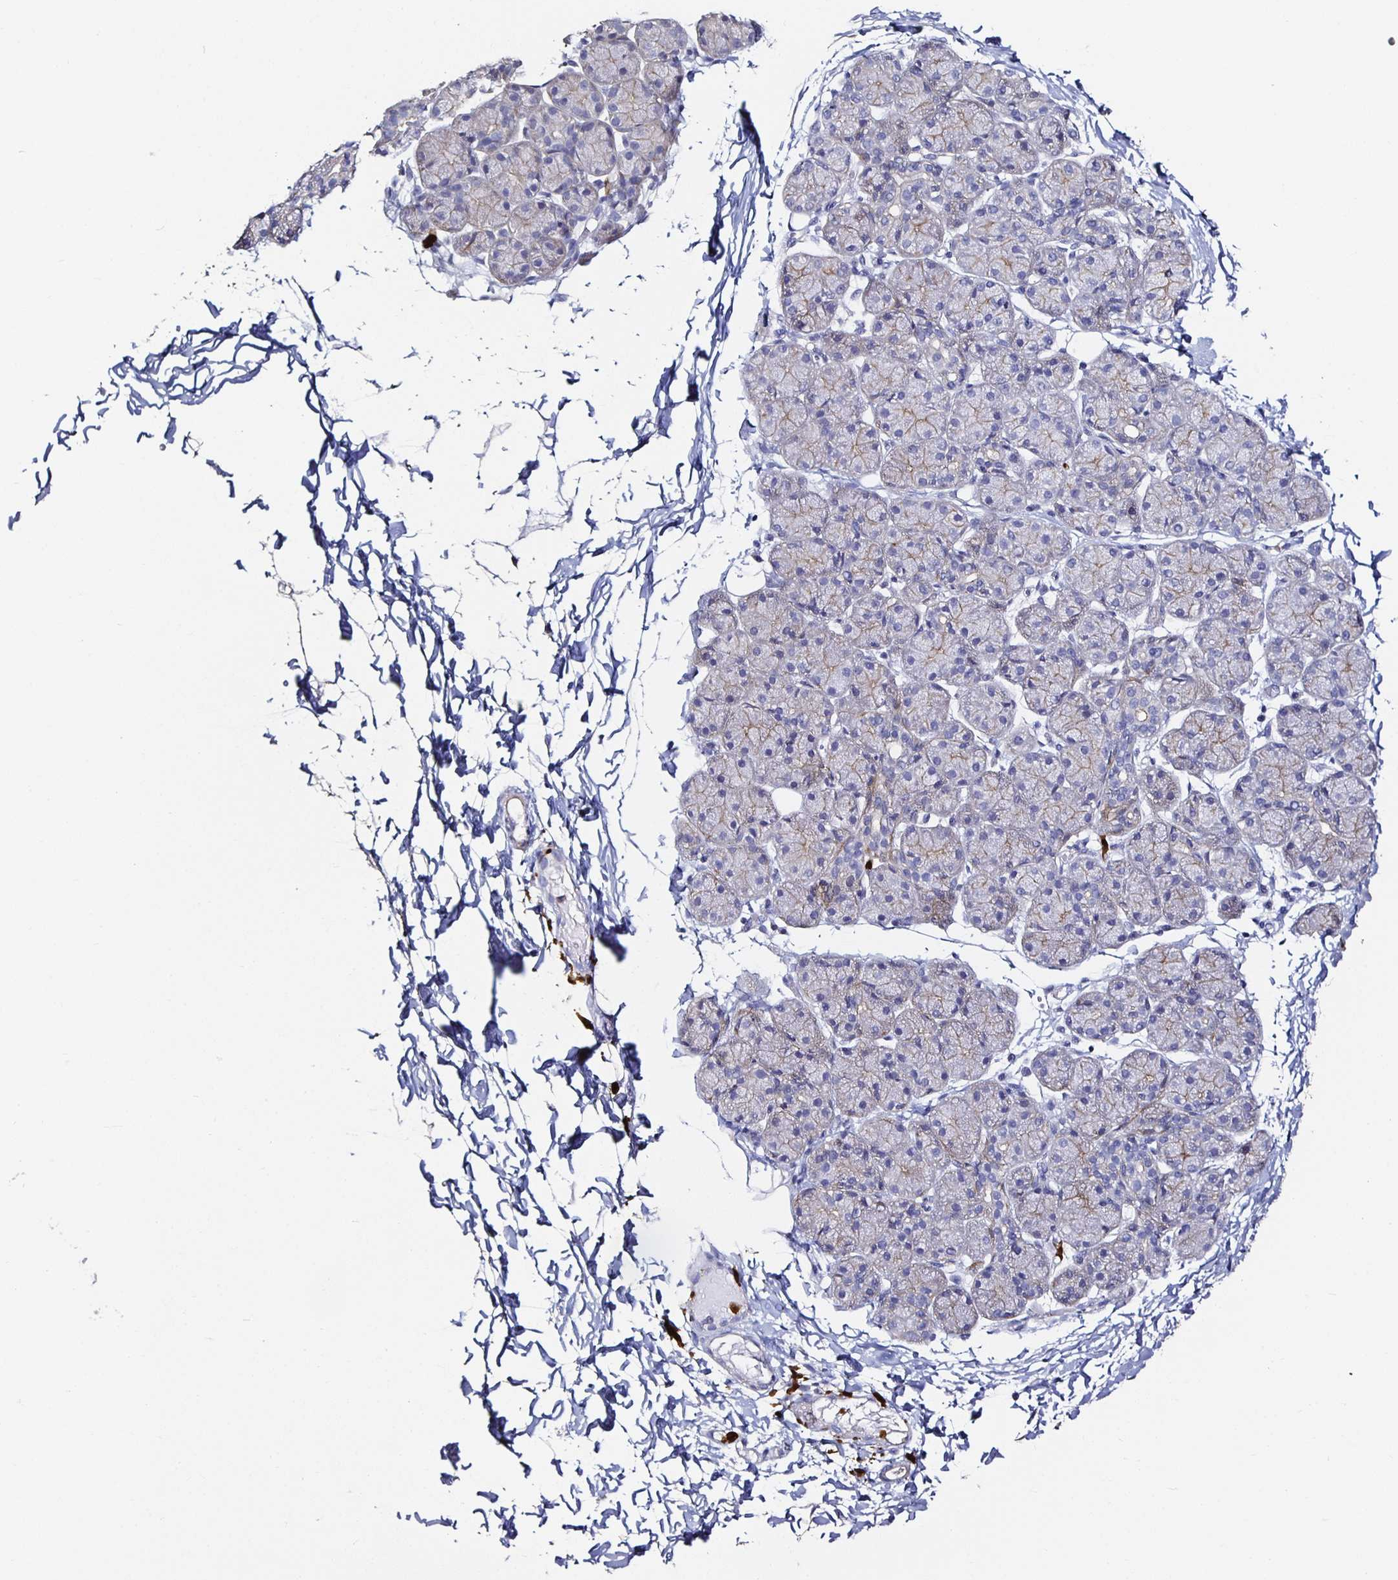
{"staining": {"intensity": "weak", "quantity": "25%-75%", "location": "cytoplasmic/membranous"}, "tissue": "salivary gland", "cell_type": "Glandular cells", "image_type": "normal", "snomed": [{"axis": "morphology", "description": "Normal tissue, NOS"}, {"axis": "morphology", "description": "Inflammation, NOS"}, {"axis": "topography", "description": "Lymph node"}, {"axis": "topography", "description": "Salivary gland"}], "caption": "Protein positivity by immunohistochemistry exhibits weak cytoplasmic/membranous expression in about 25%-75% of glandular cells in normal salivary gland.", "gene": "TLR4", "patient": {"sex": "male", "age": 3}}